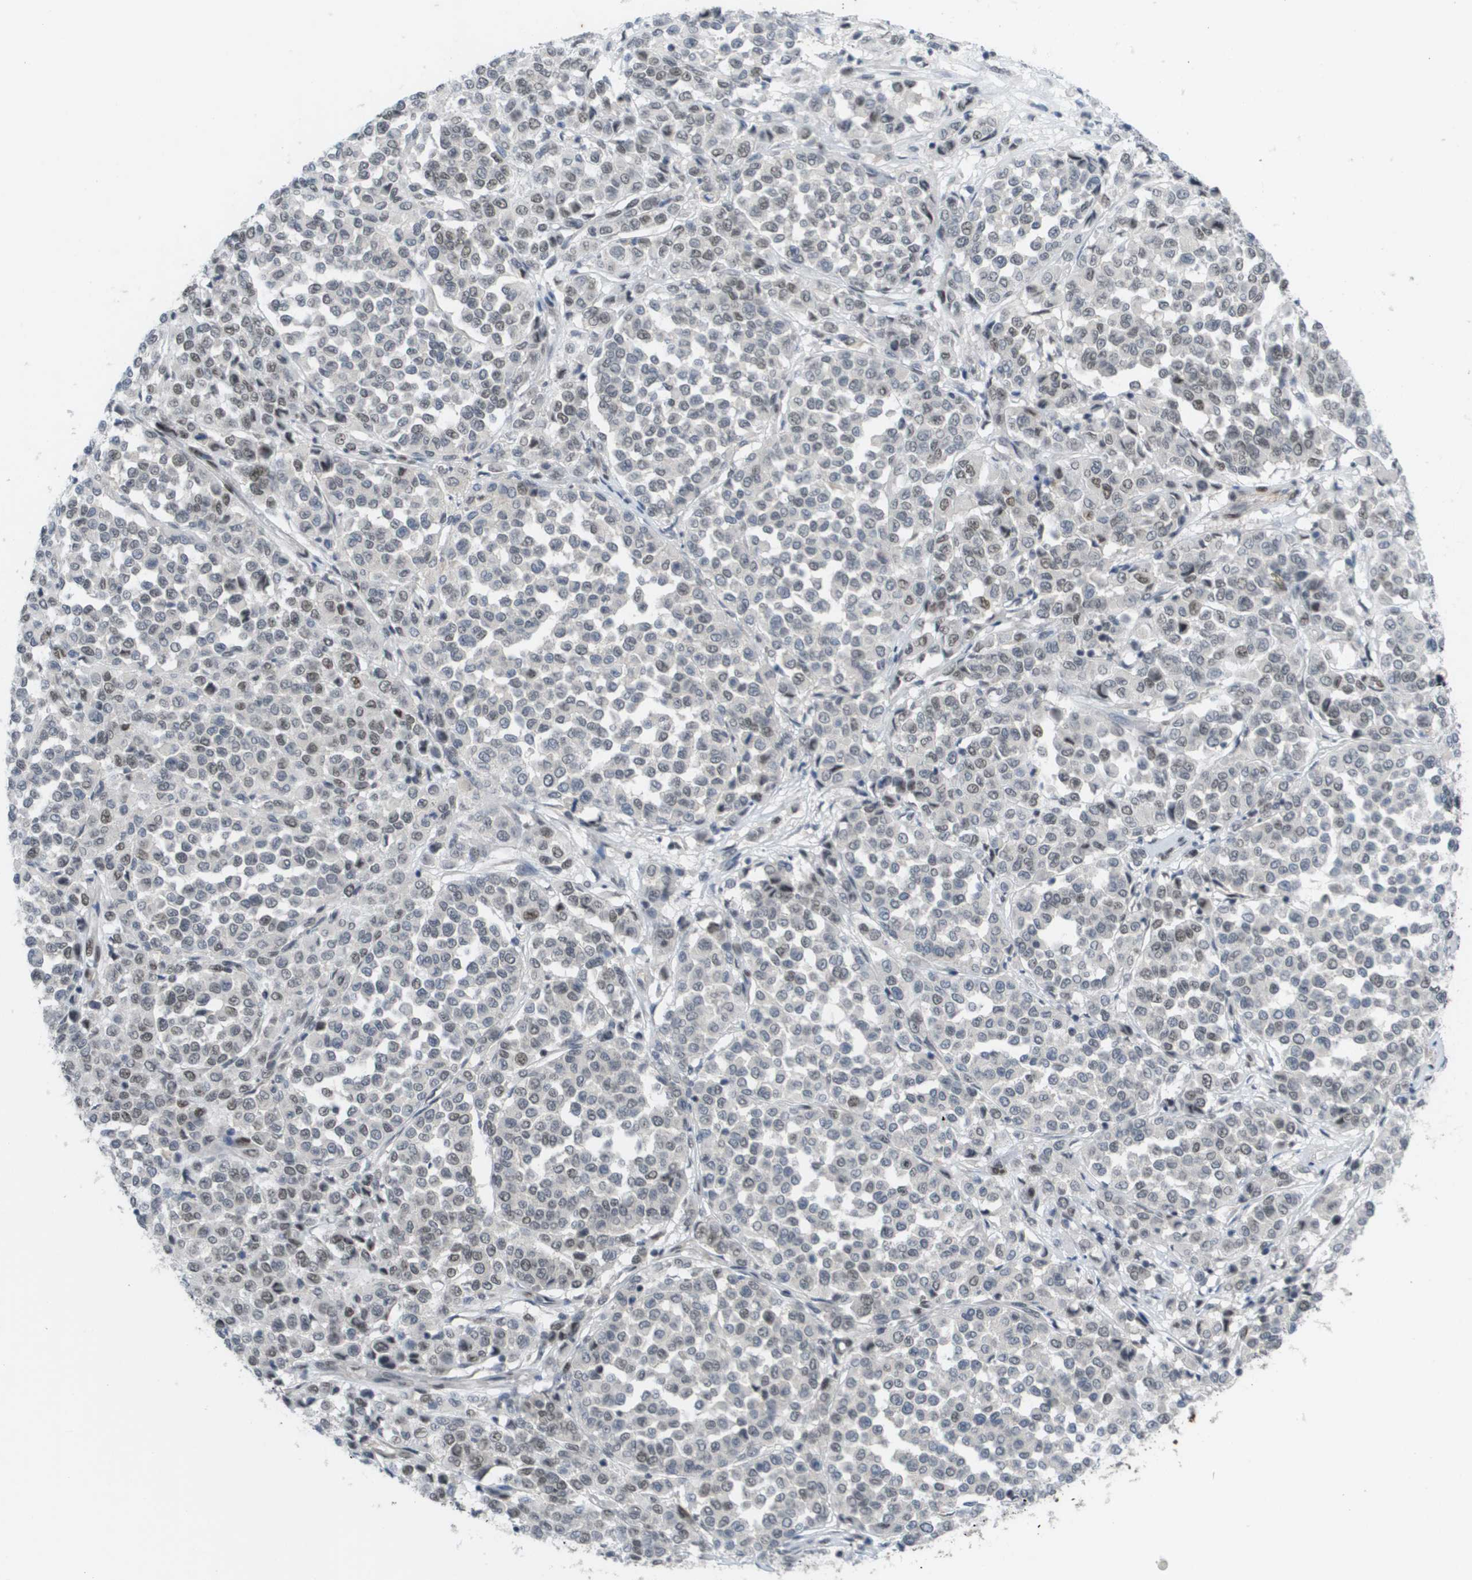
{"staining": {"intensity": "weak", "quantity": "<25%", "location": "nuclear"}, "tissue": "melanoma", "cell_type": "Tumor cells", "image_type": "cancer", "snomed": [{"axis": "morphology", "description": "Malignant melanoma, Metastatic site"}, {"axis": "topography", "description": "Pancreas"}], "caption": "High magnification brightfield microscopy of melanoma stained with DAB (brown) and counterstained with hematoxylin (blue): tumor cells show no significant positivity. (Brightfield microscopy of DAB immunohistochemistry (IHC) at high magnification).", "gene": "CDT1", "patient": {"sex": "female", "age": 30}}